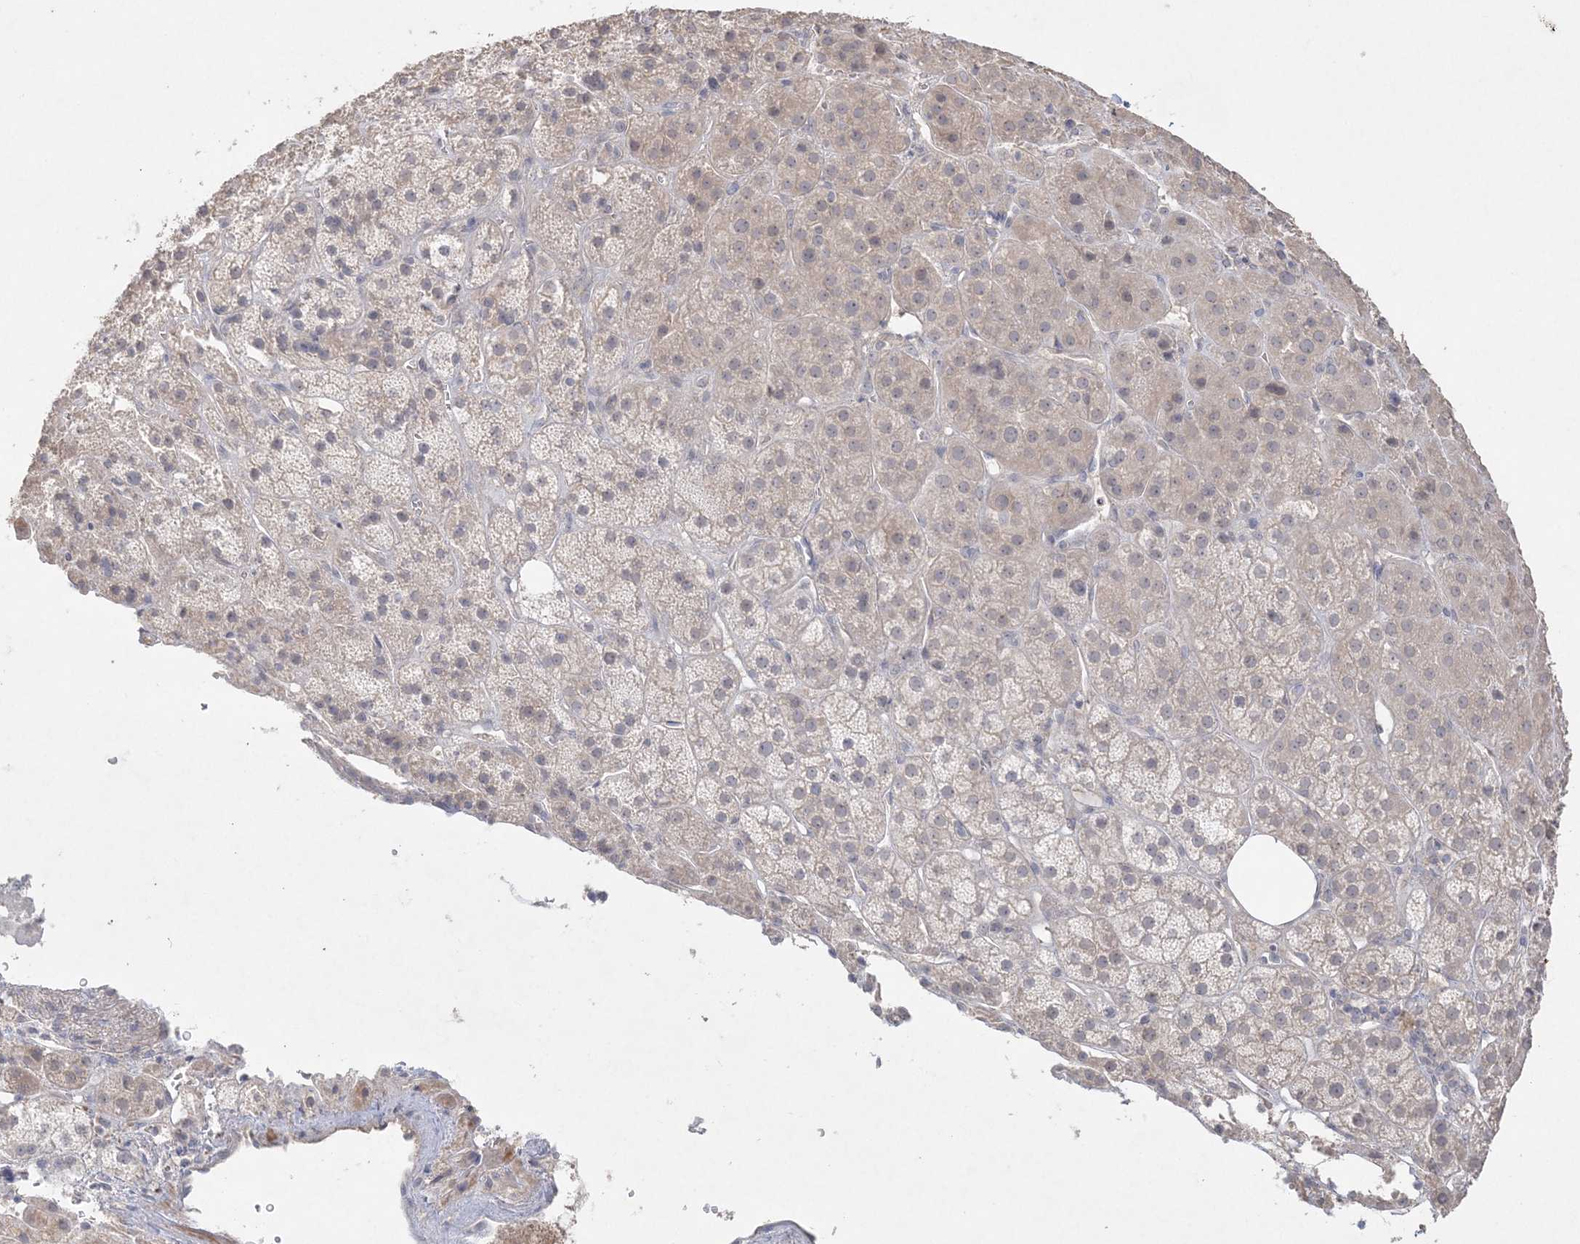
{"staining": {"intensity": "negative", "quantity": "none", "location": "none"}, "tissue": "adrenal gland", "cell_type": "Glandular cells", "image_type": "normal", "snomed": [{"axis": "morphology", "description": "Normal tissue, NOS"}, {"axis": "topography", "description": "Adrenal gland"}], "caption": "This histopathology image is of benign adrenal gland stained with immunohistochemistry (IHC) to label a protein in brown with the nuclei are counter-stained blue. There is no staining in glandular cells. (DAB (3,3'-diaminobenzidine) IHC with hematoxylin counter stain).", "gene": "SH3BP4", "patient": {"sex": "female", "age": 57}}